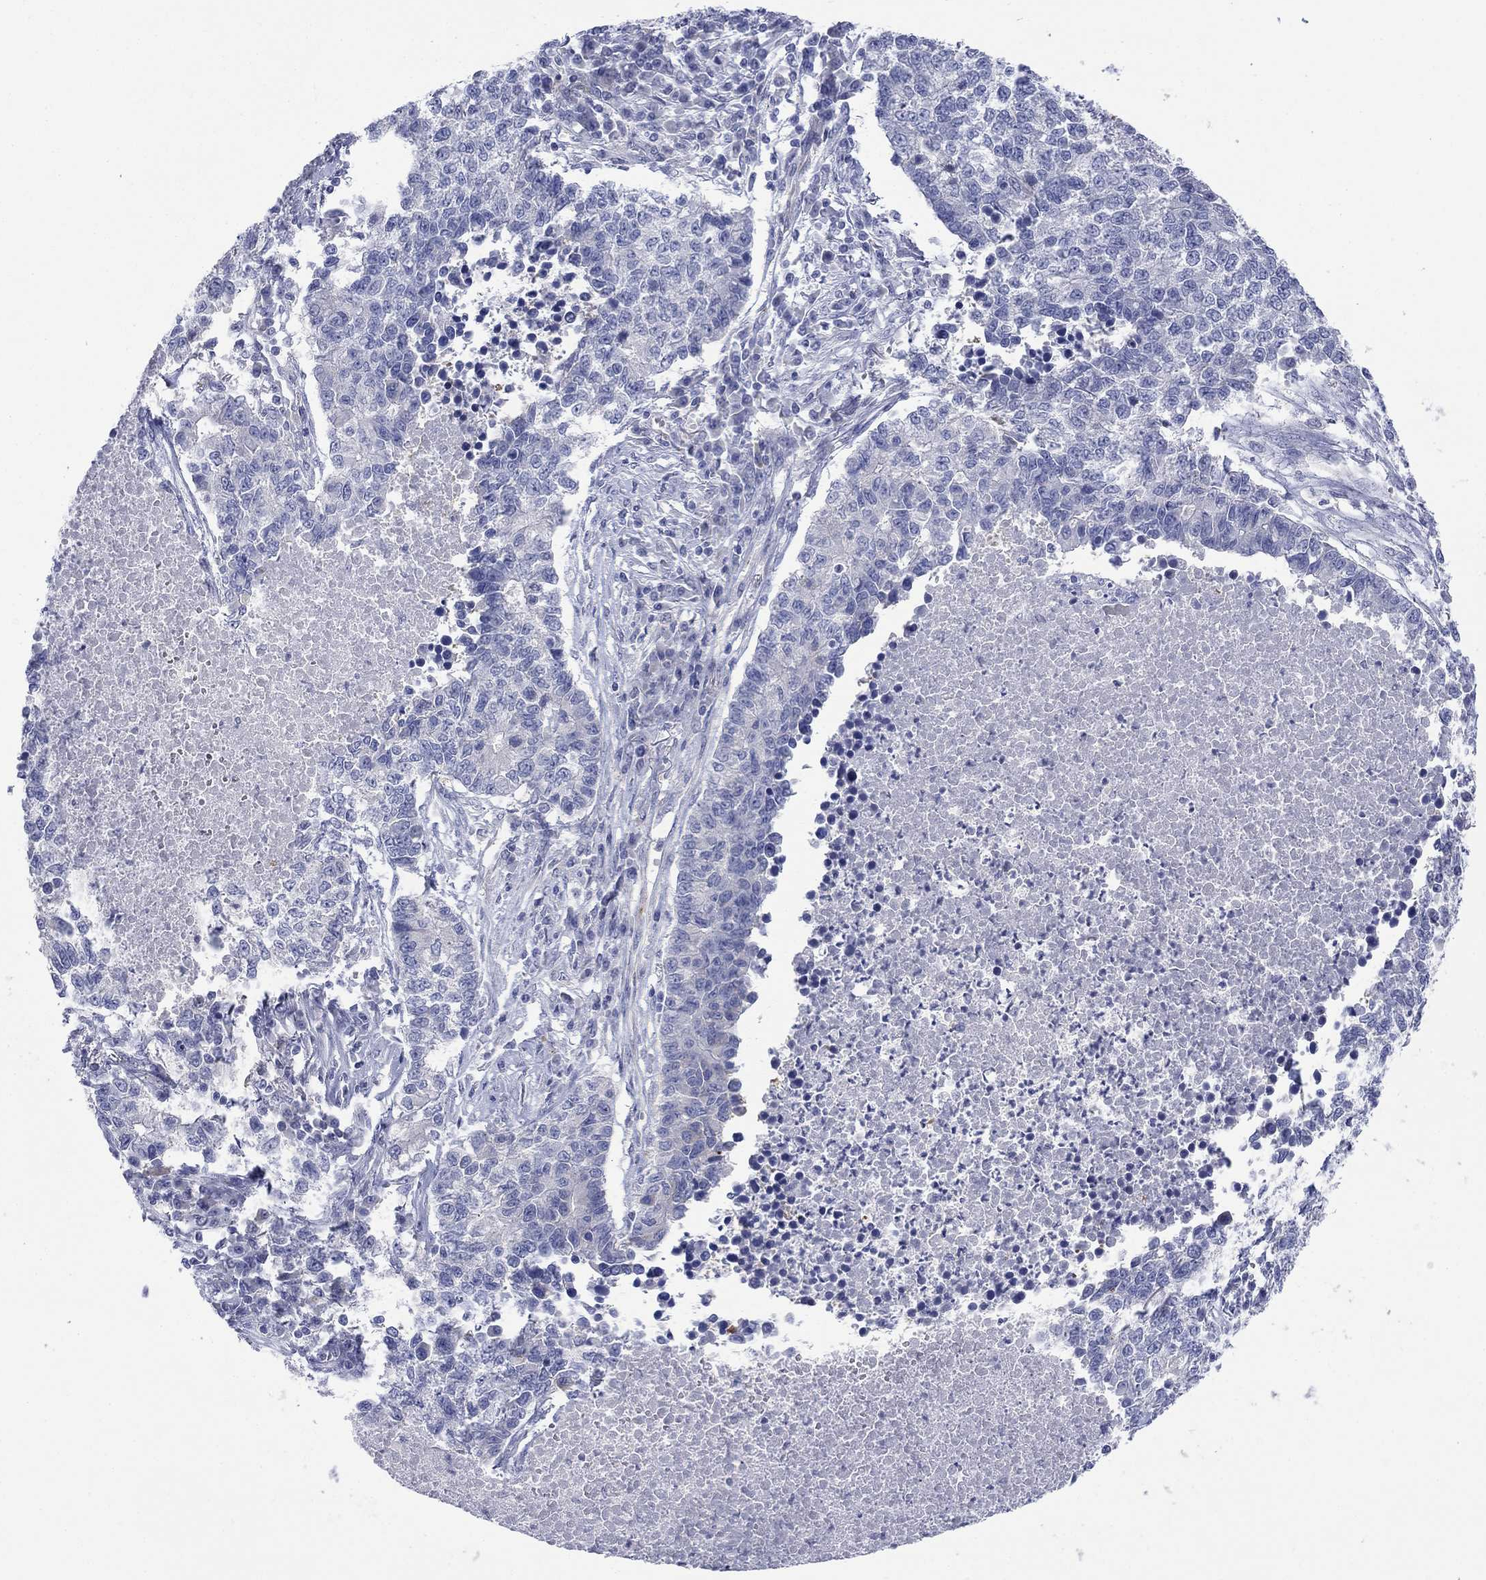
{"staining": {"intensity": "negative", "quantity": "none", "location": "none"}, "tissue": "lung cancer", "cell_type": "Tumor cells", "image_type": "cancer", "snomed": [{"axis": "morphology", "description": "Adenocarcinoma, NOS"}, {"axis": "topography", "description": "Lung"}], "caption": "DAB (3,3'-diaminobenzidine) immunohistochemical staining of lung adenocarcinoma exhibits no significant staining in tumor cells.", "gene": "PTPRZ1", "patient": {"sex": "male", "age": 57}}